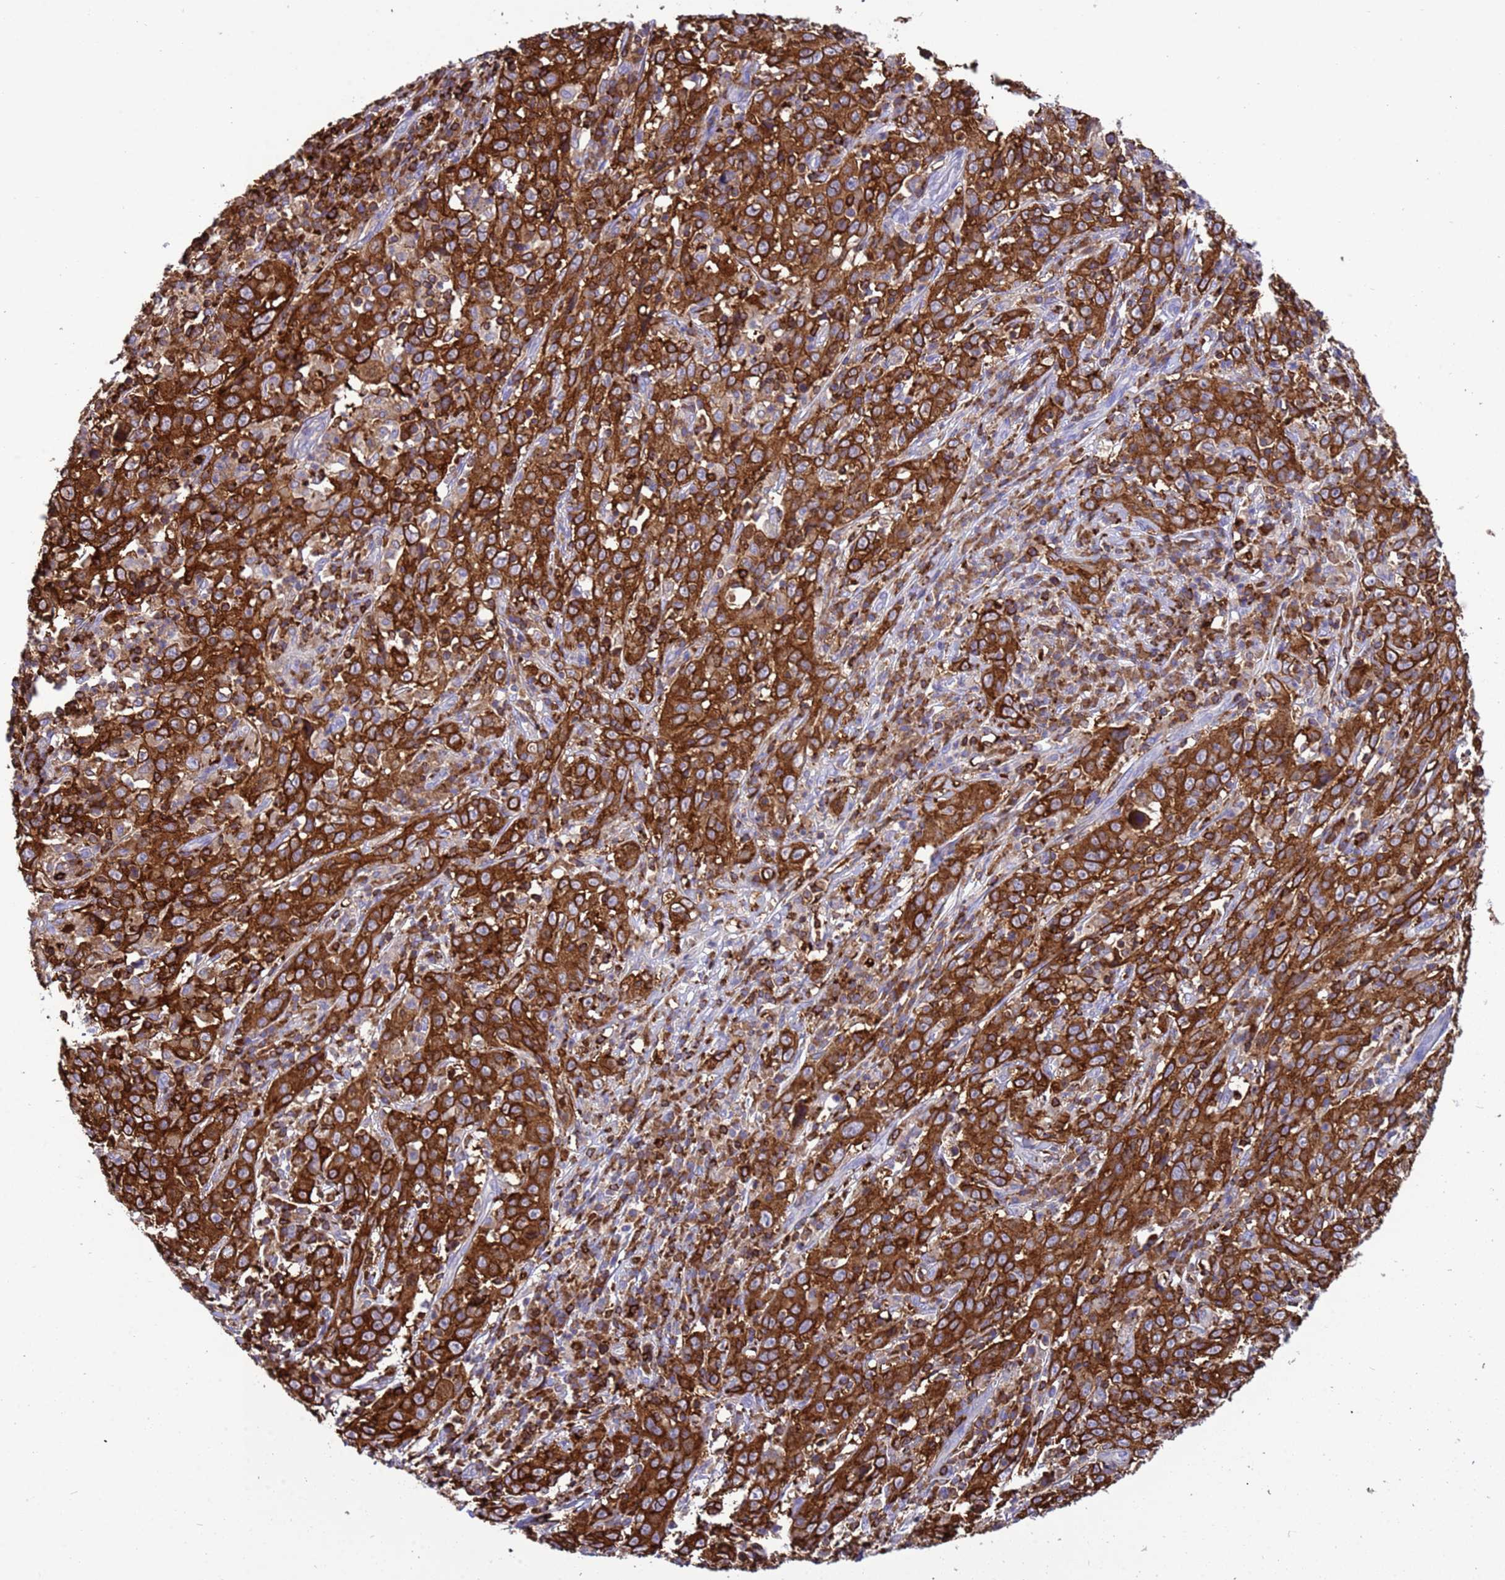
{"staining": {"intensity": "strong", "quantity": ">75%", "location": "cytoplasmic/membranous"}, "tissue": "cervical cancer", "cell_type": "Tumor cells", "image_type": "cancer", "snomed": [{"axis": "morphology", "description": "Squamous cell carcinoma, NOS"}, {"axis": "topography", "description": "Cervix"}], "caption": "This micrograph reveals cervical squamous cell carcinoma stained with IHC to label a protein in brown. The cytoplasmic/membranous of tumor cells show strong positivity for the protein. Nuclei are counter-stained blue.", "gene": "EZR", "patient": {"sex": "female", "age": 46}}